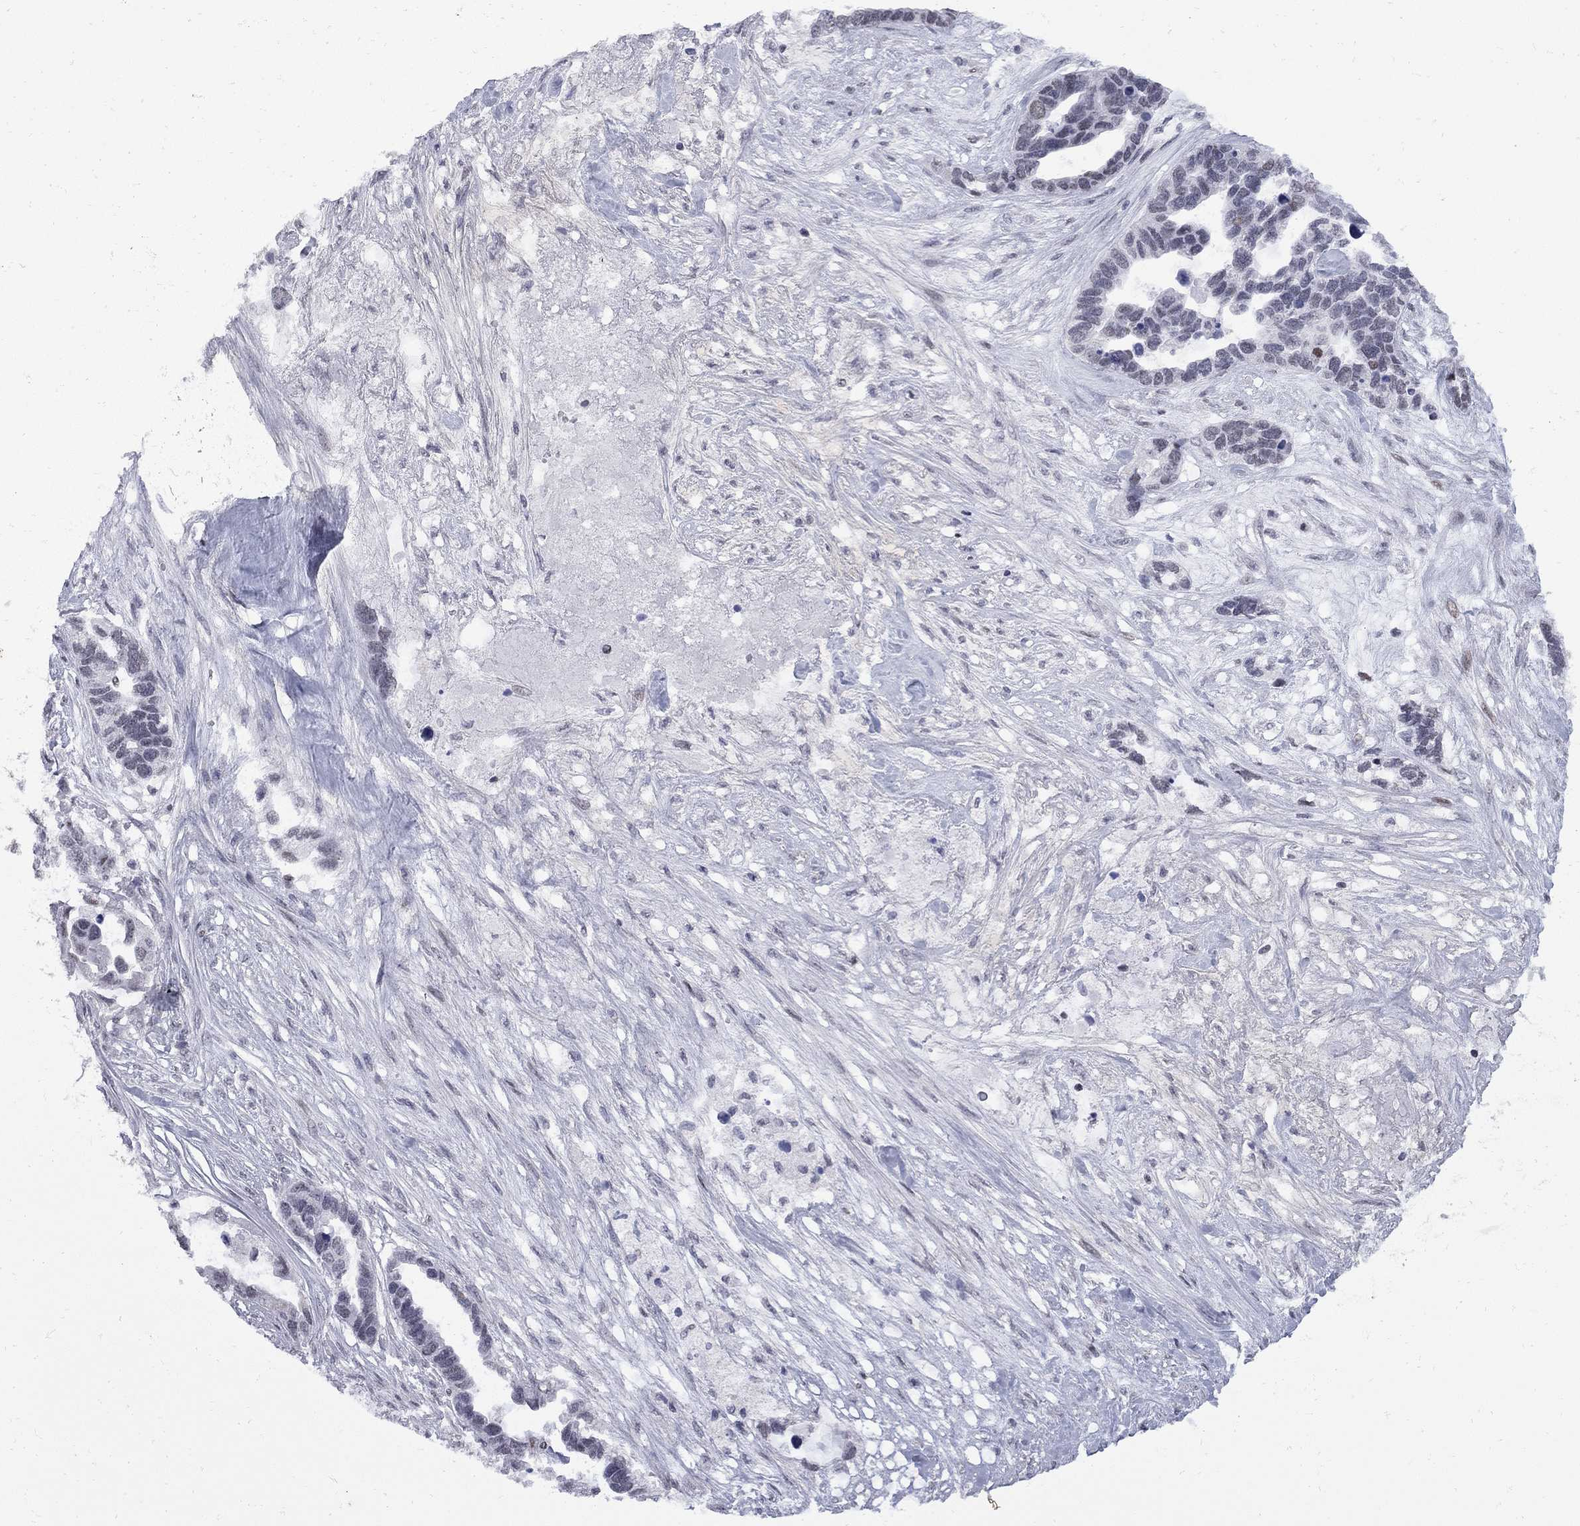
{"staining": {"intensity": "weak", "quantity": "<25%", "location": "nuclear"}, "tissue": "ovarian cancer", "cell_type": "Tumor cells", "image_type": "cancer", "snomed": [{"axis": "morphology", "description": "Cystadenocarcinoma, serous, NOS"}, {"axis": "topography", "description": "Ovary"}], "caption": "Histopathology image shows no significant protein expression in tumor cells of ovarian cancer. Nuclei are stained in blue.", "gene": "ZNF154", "patient": {"sex": "female", "age": 54}}